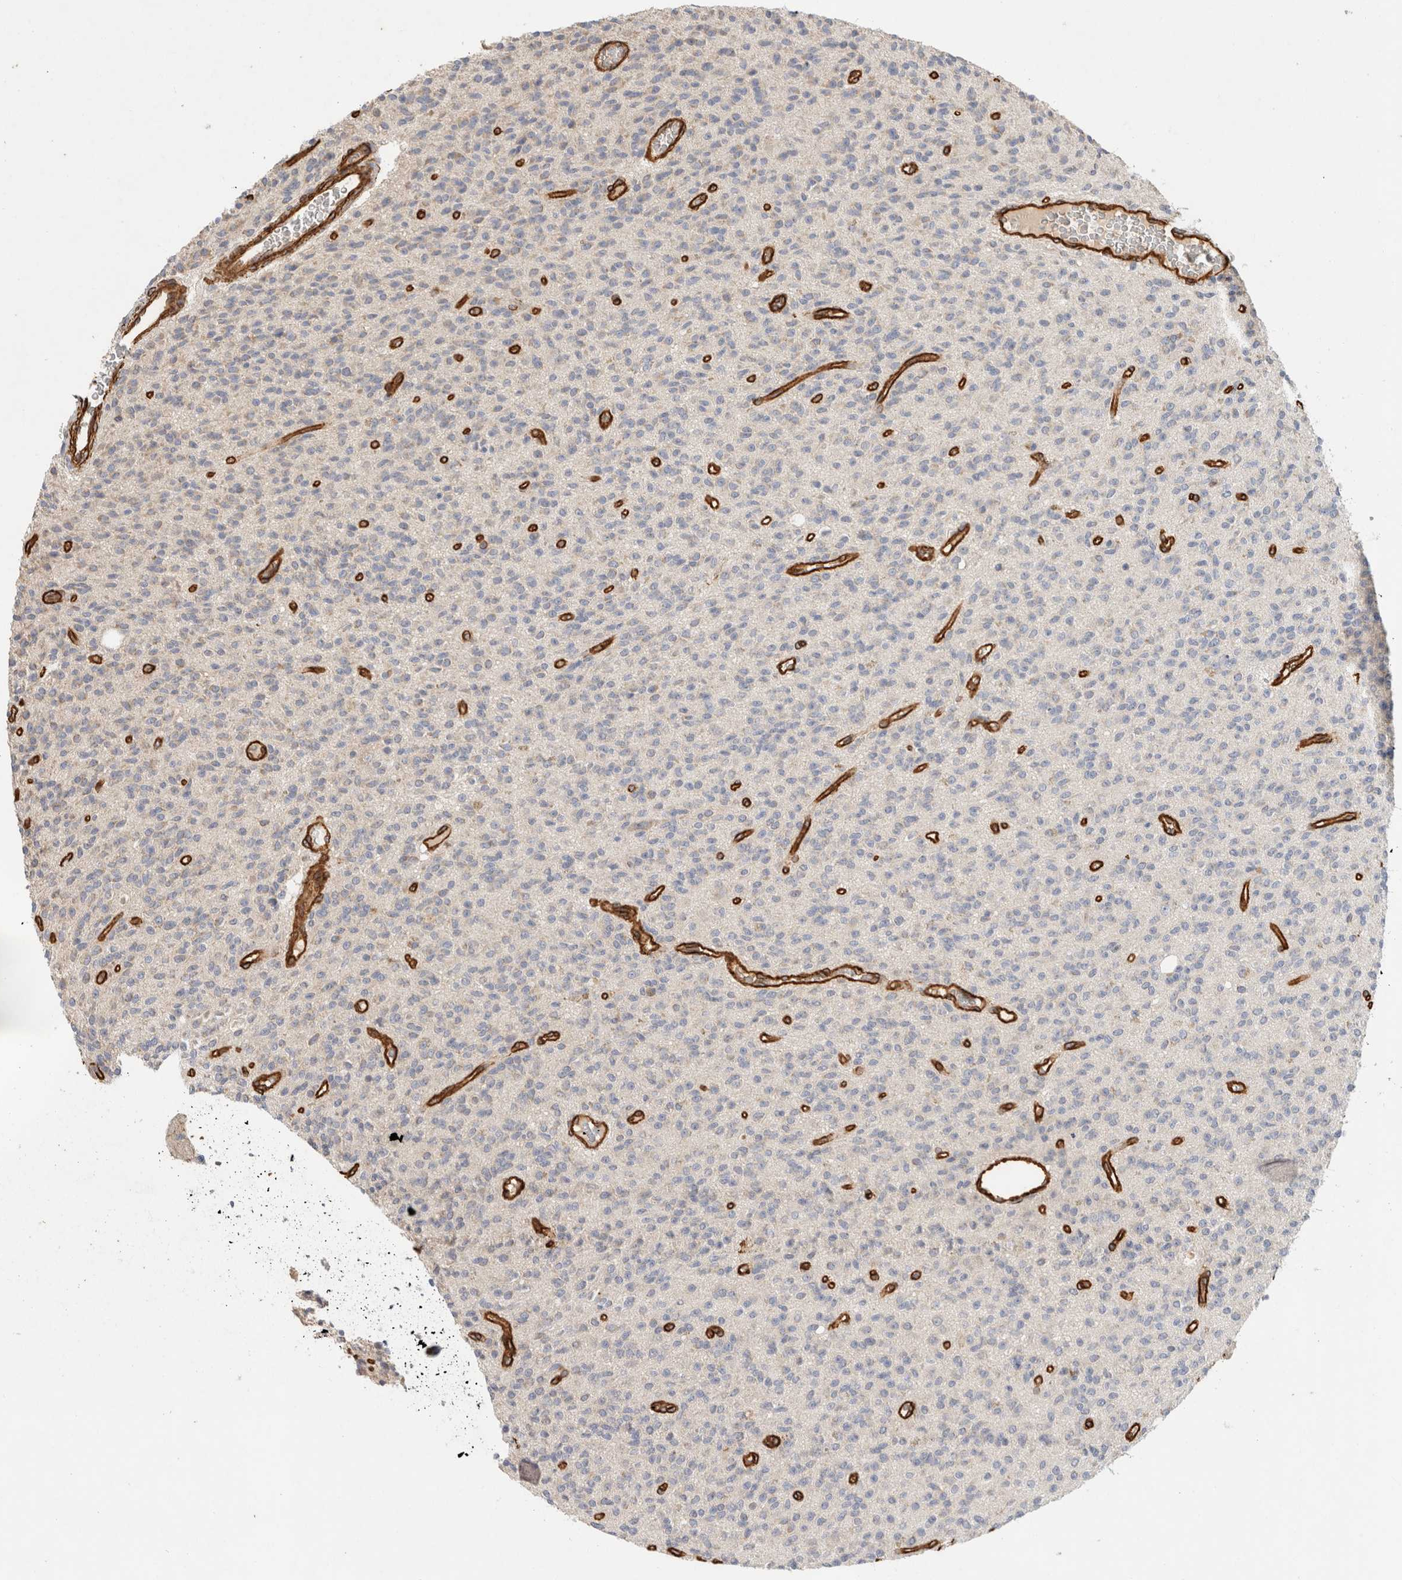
{"staining": {"intensity": "negative", "quantity": "none", "location": "none"}, "tissue": "glioma", "cell_type": "Tumor cells", "image_type": "cancer", "snomed": [{"axis": "morphology", "description": "Glioma, malignant, High grade"}, {"axis": "topography", "description": "Brain"}], "caption": "Immunohistochemistry image of neoplastic tissue: malignant high-grade glioma stained with DAB (3,3'-diaminobenzidine) demonstrates no significant protein staining in tumor cells.", "gene": "JMJD4", "patient": {"sex": "male", "age": 34}}